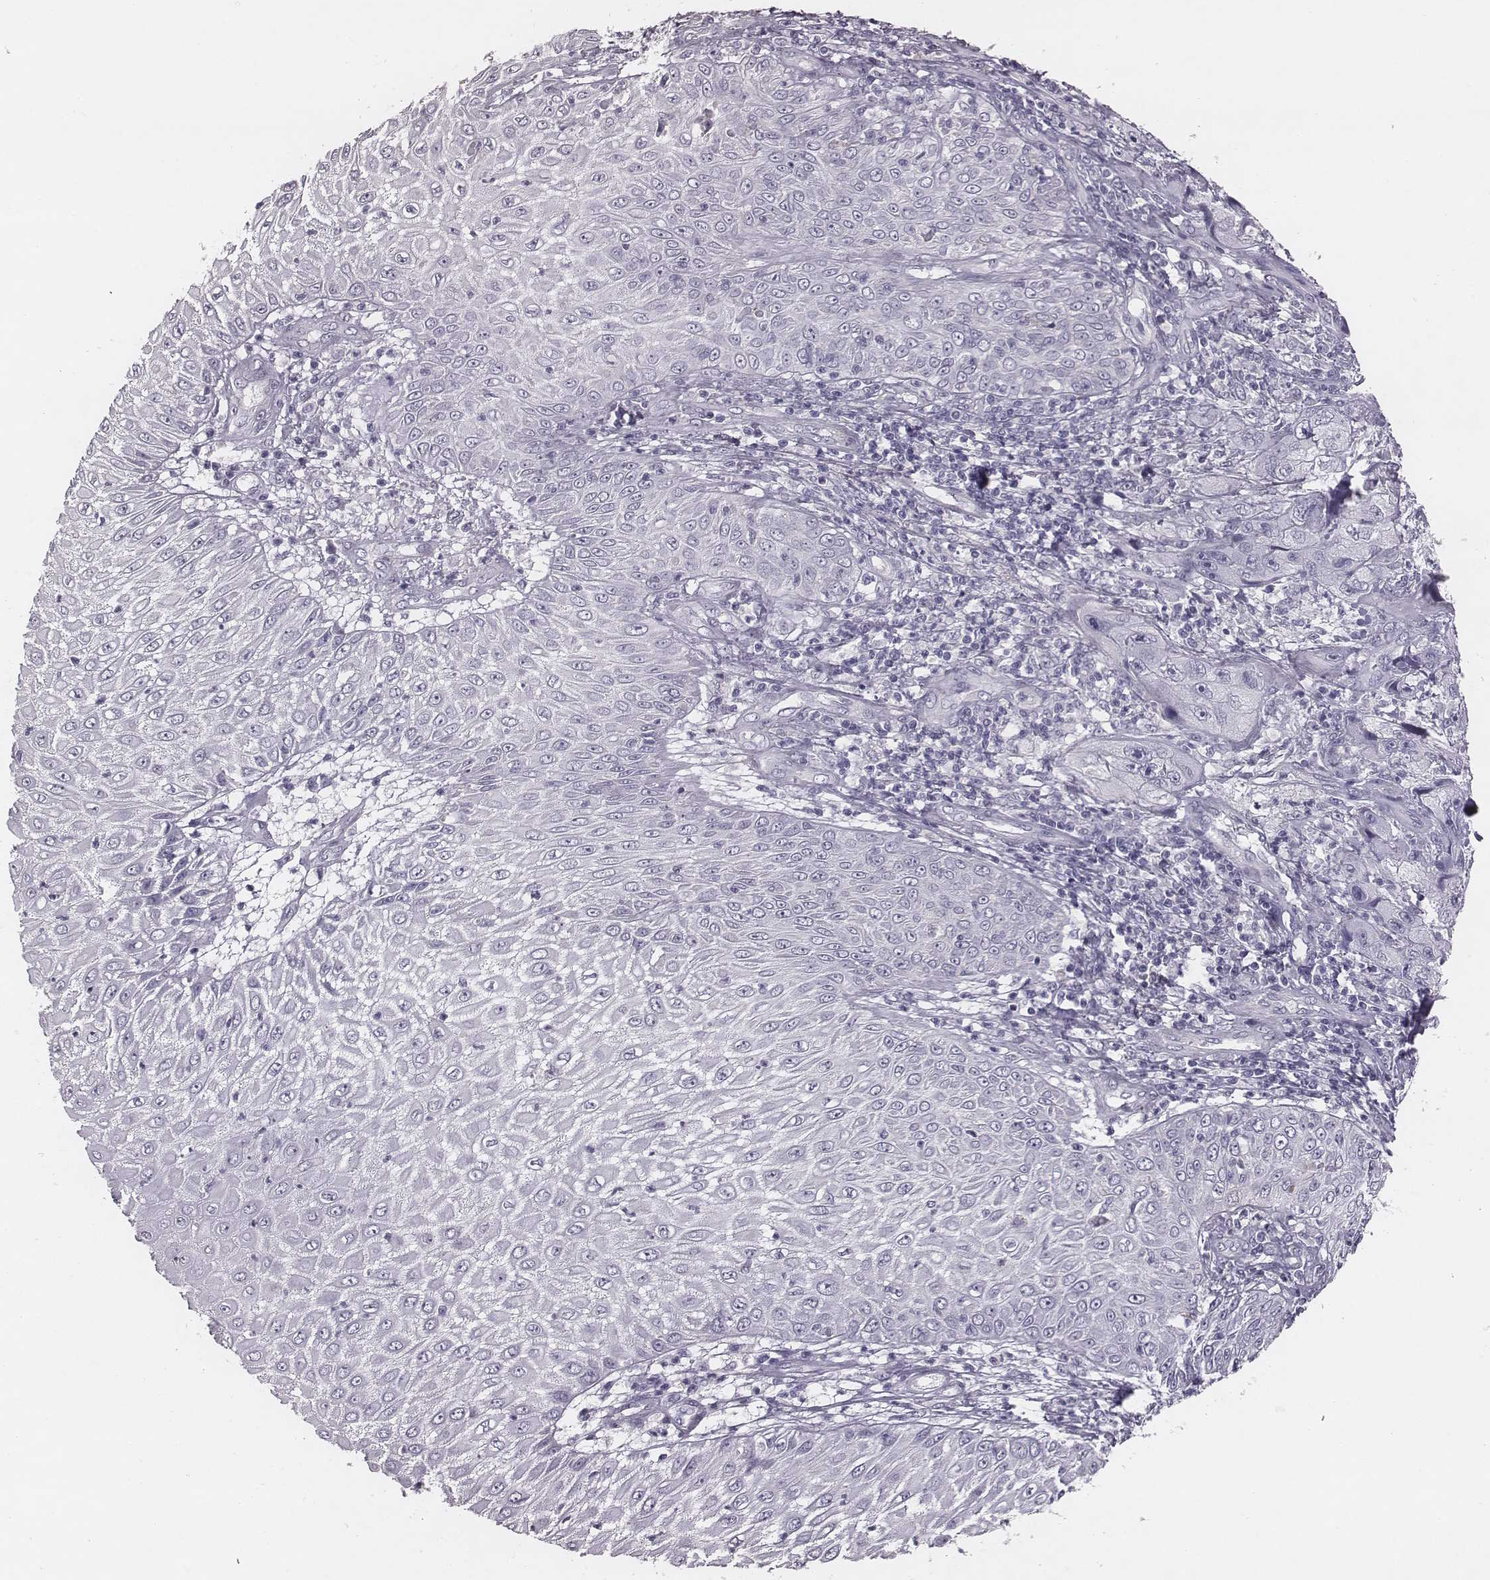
{"staining": {"intensity": "negative", "quantity": "none", "location": "none"}, "tissue": "skin cancer", "cell_type": "Tumor cells", "image_type": "cancer", "snomed": [{"axis": "morphology", "description": "Squamous cell carcinoma, NOS"}, {"axis": "topography", "description": "Skin"}, {"axis": "topography", "description": "Subcutis"}], "caption": "Histopathology image shows no protein expression in tumor cells of squamous cell carcinoma (skin) tissue.", "gene": "PDE8B", "patient": {"sex": "male", "age": 73}}